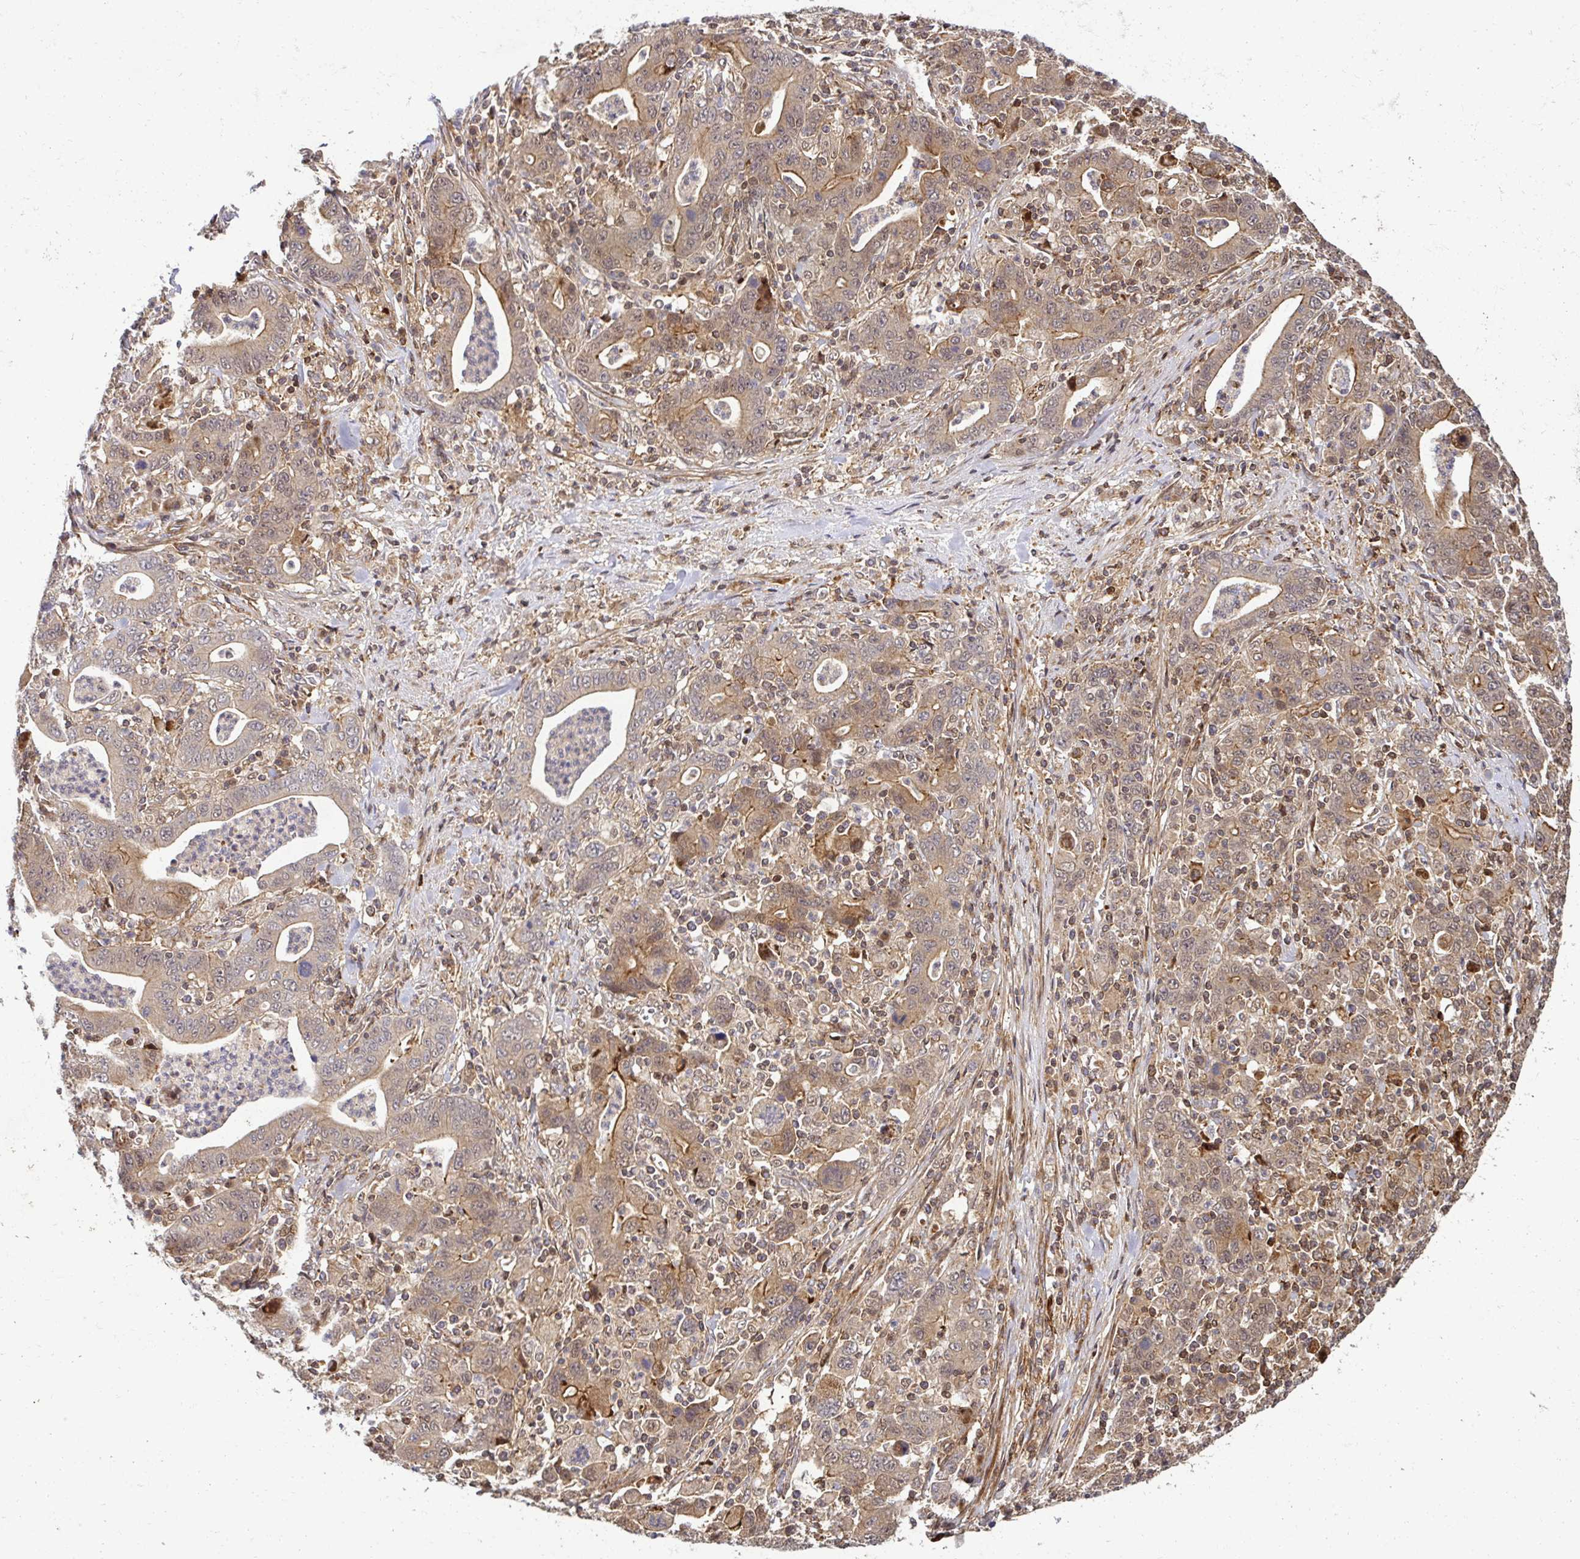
{"staining": {"intensity": "weak", "quantity": "<25%", "location": "cytoplasmic/membranous"}, "tissue": "stomach cancer", "cell_type": "Tumor cells", "image_type": "cancer", "snomed": [{"axis": "morphology", "description": "Adenocarcinoma, NOS"}, {"axis": "topography", "description": "Stomach, upper"}], "caption": "Immunohistochemistry (IHC) image of human stomach adenocarcinoma stained for a protein (brown), which demonstrates no positivity in tumor cells.", "gene": "PSMA4", "patient": {"sex": "male", "age": 69}}